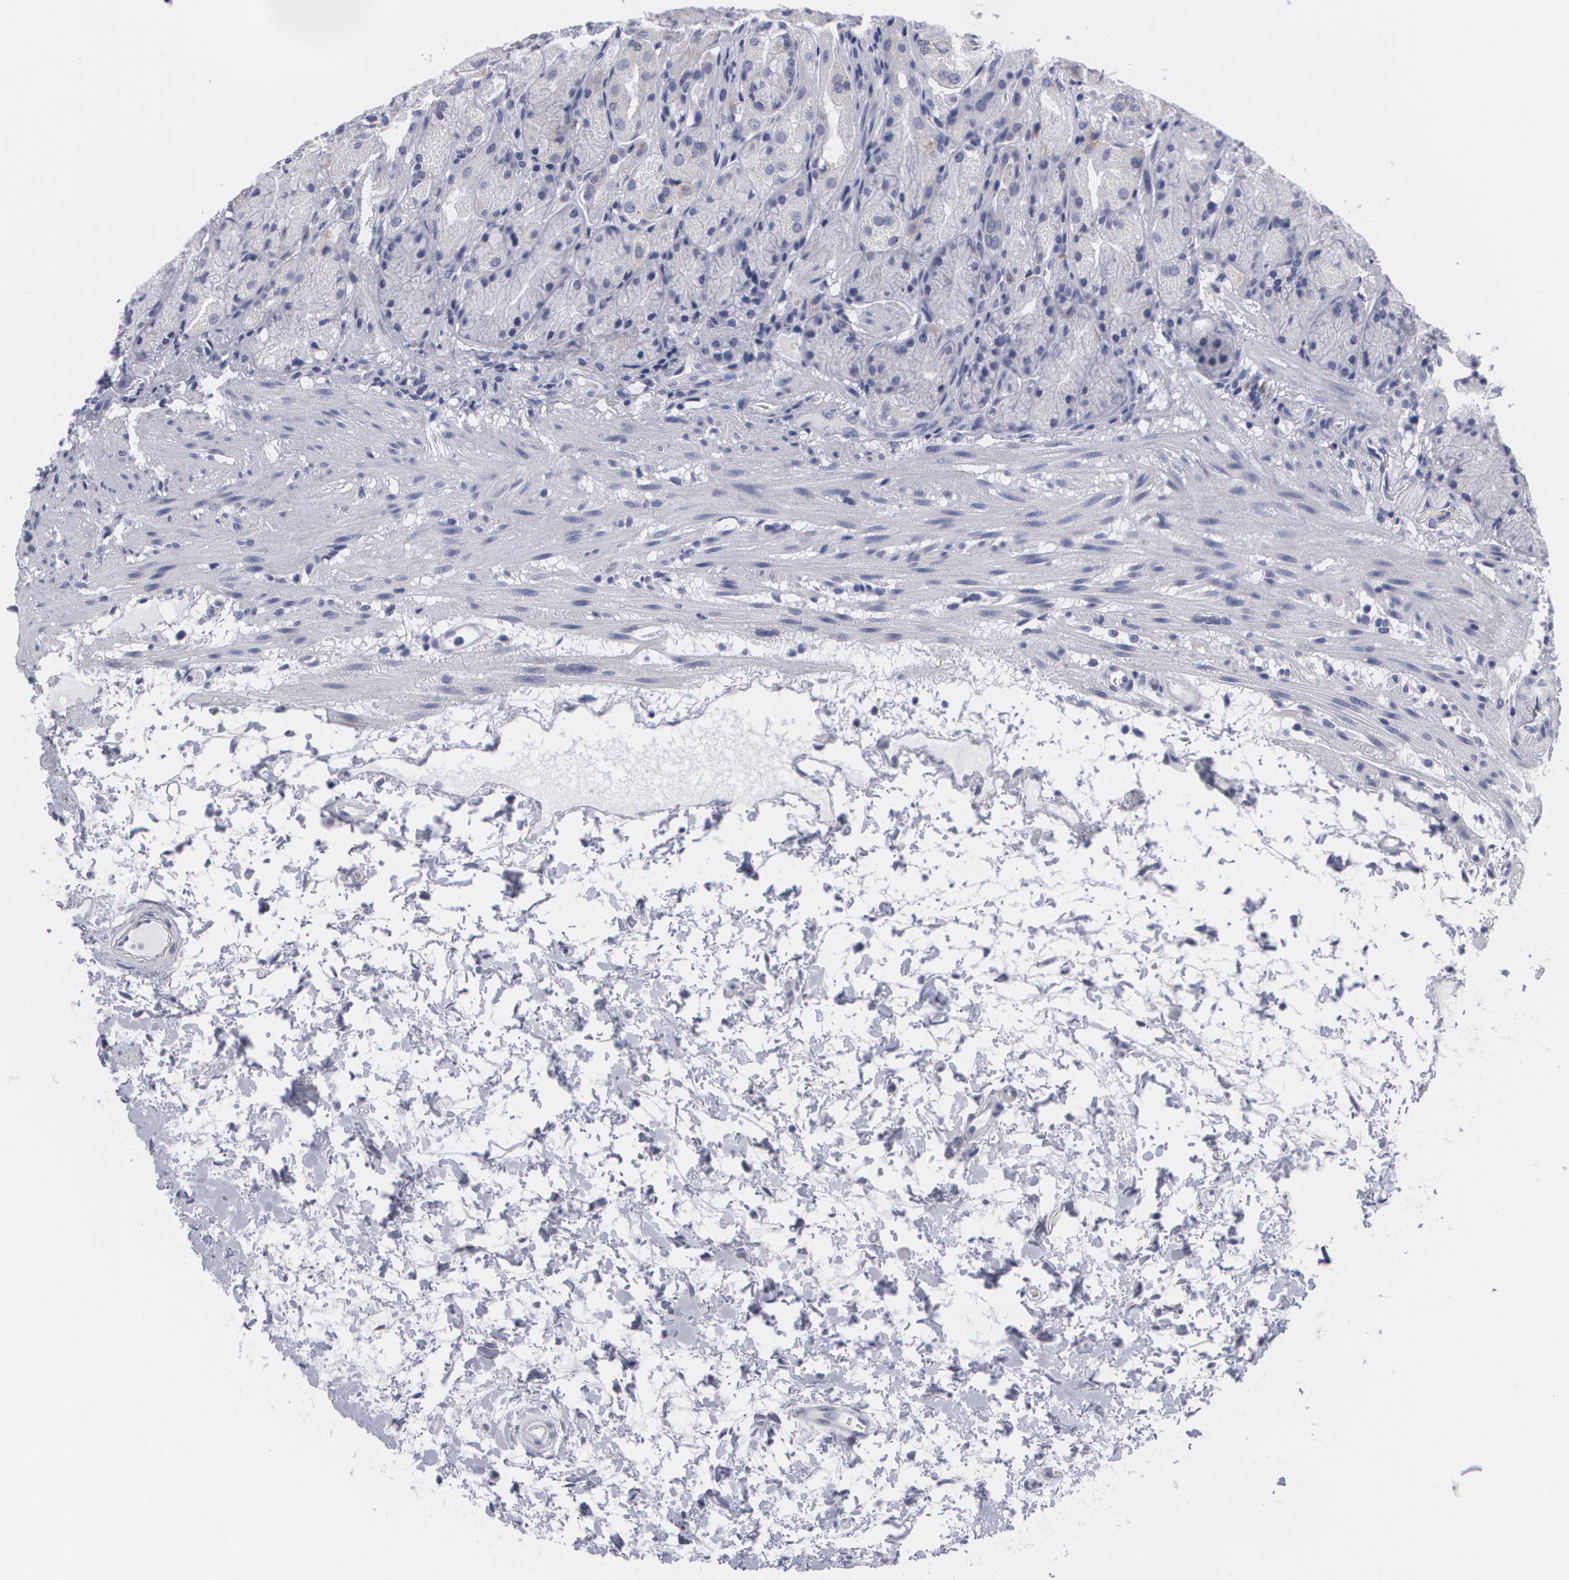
{"staining": {"intensity": "negative", "quantity": "none", "location": "none"}, "tissue": "stomach", "cell_type": "Glandular cells", "image_type": "normal", "snomed": [{"axis": "morphology", "description": "Normal tissue, NOS"}, {"axis": "topography", "description": "Stomach, upper"}], "caption": "Immunohistochemistry of normal human stomach reveals no expression in glandular cells. (DAB immunohistochemistry visualized using brightfield microscopy, high magnification).", "gene": "MBNL3", "patient": {"sex": "female", "age": 75}}